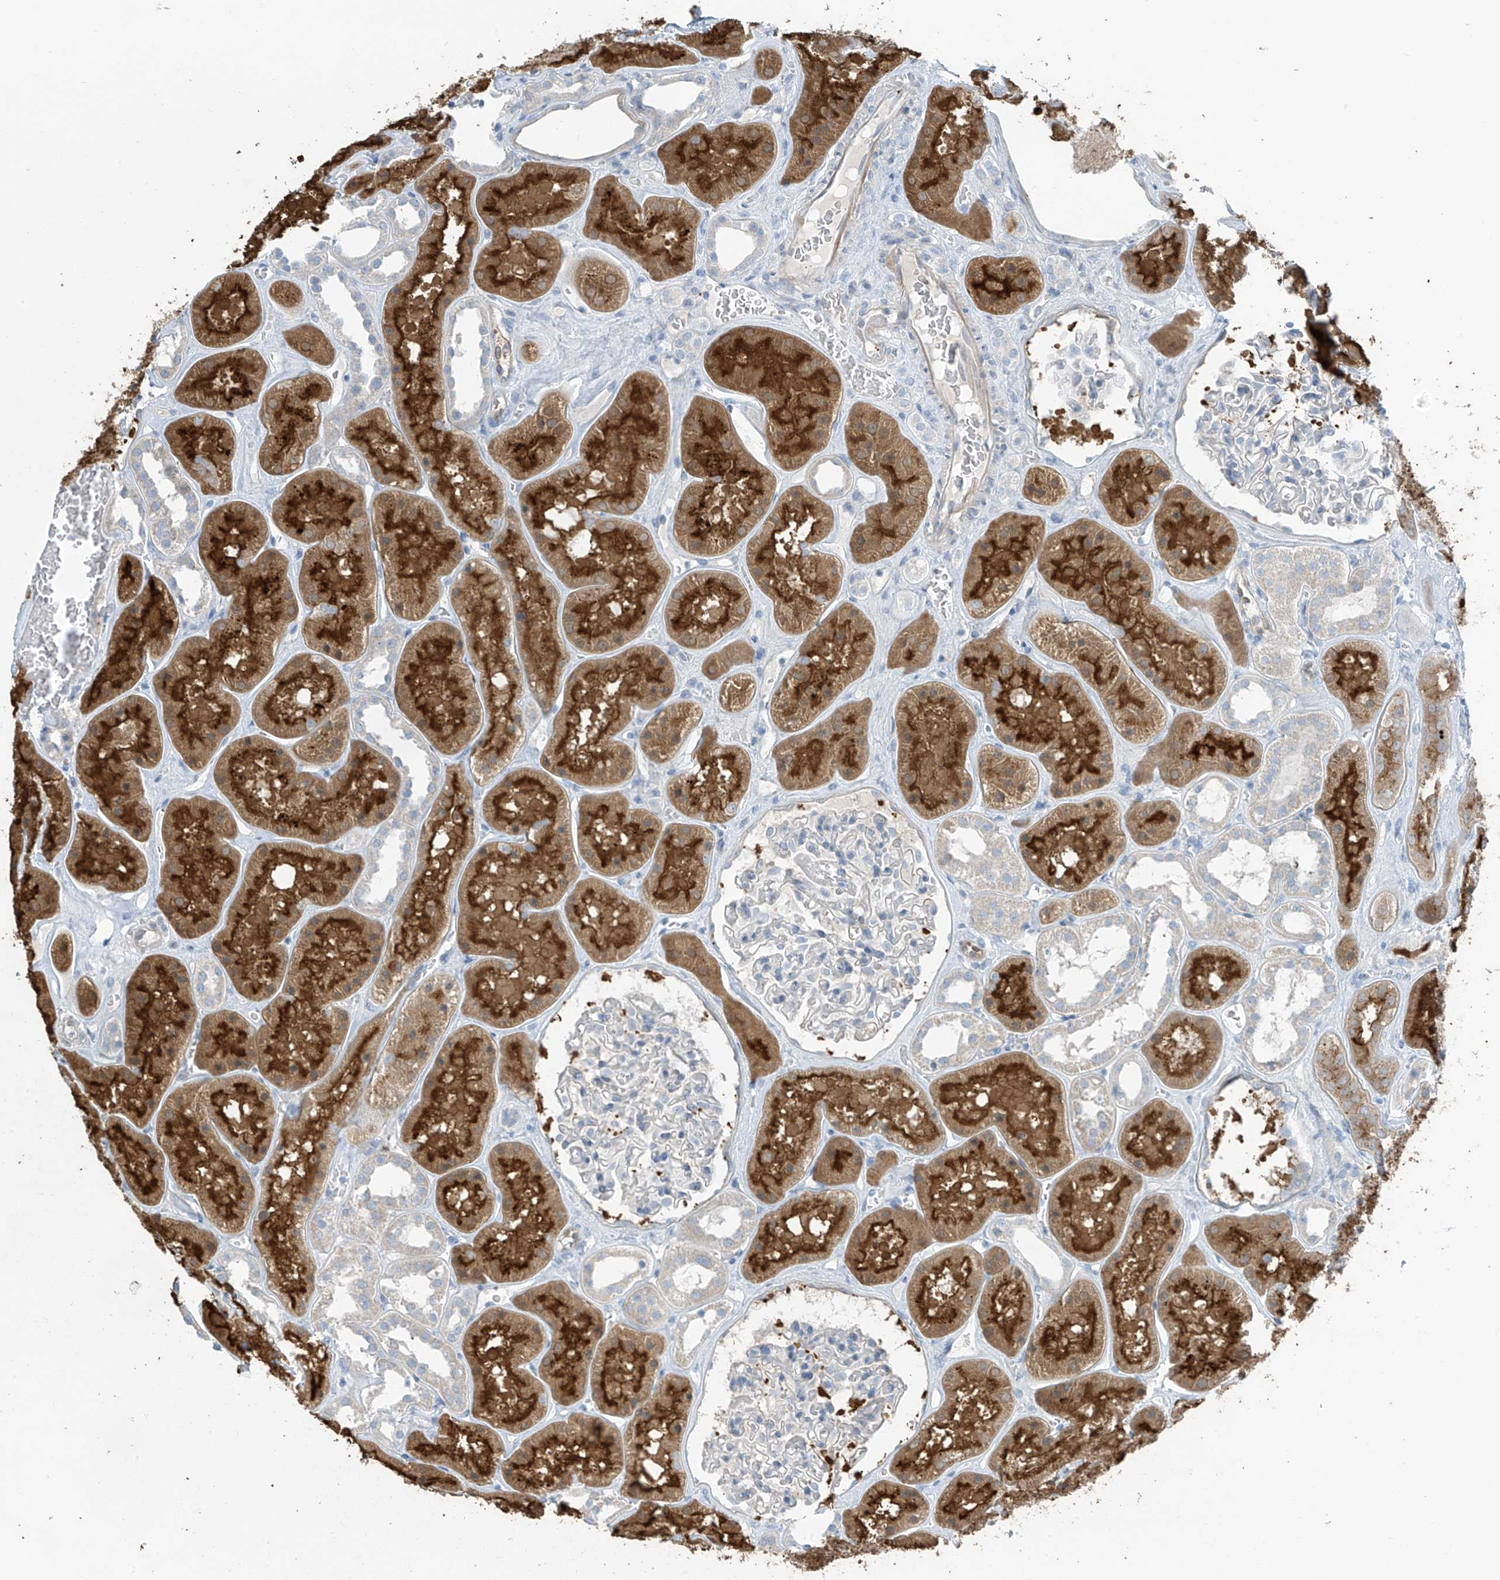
{"staining": {"intensity": "negative", "quantity": "none", "location": "none"}, "tissue": "kidney", "cell_type": "Cells in glomeruli", "image_type": "normal", "snomed": [{"axis": "morphology", "description": "Normal tissue, NOS"}, {"axis": "topography", "description": "Kidney"}], "caption": "A photomicrograph of human kidney is negative for staining in cells in glomeruli. (Brightfield microscopy of DAB IHC at high magnification).", "gene": "ZNF793", "patient": {"sex": "female", "age": 41}}